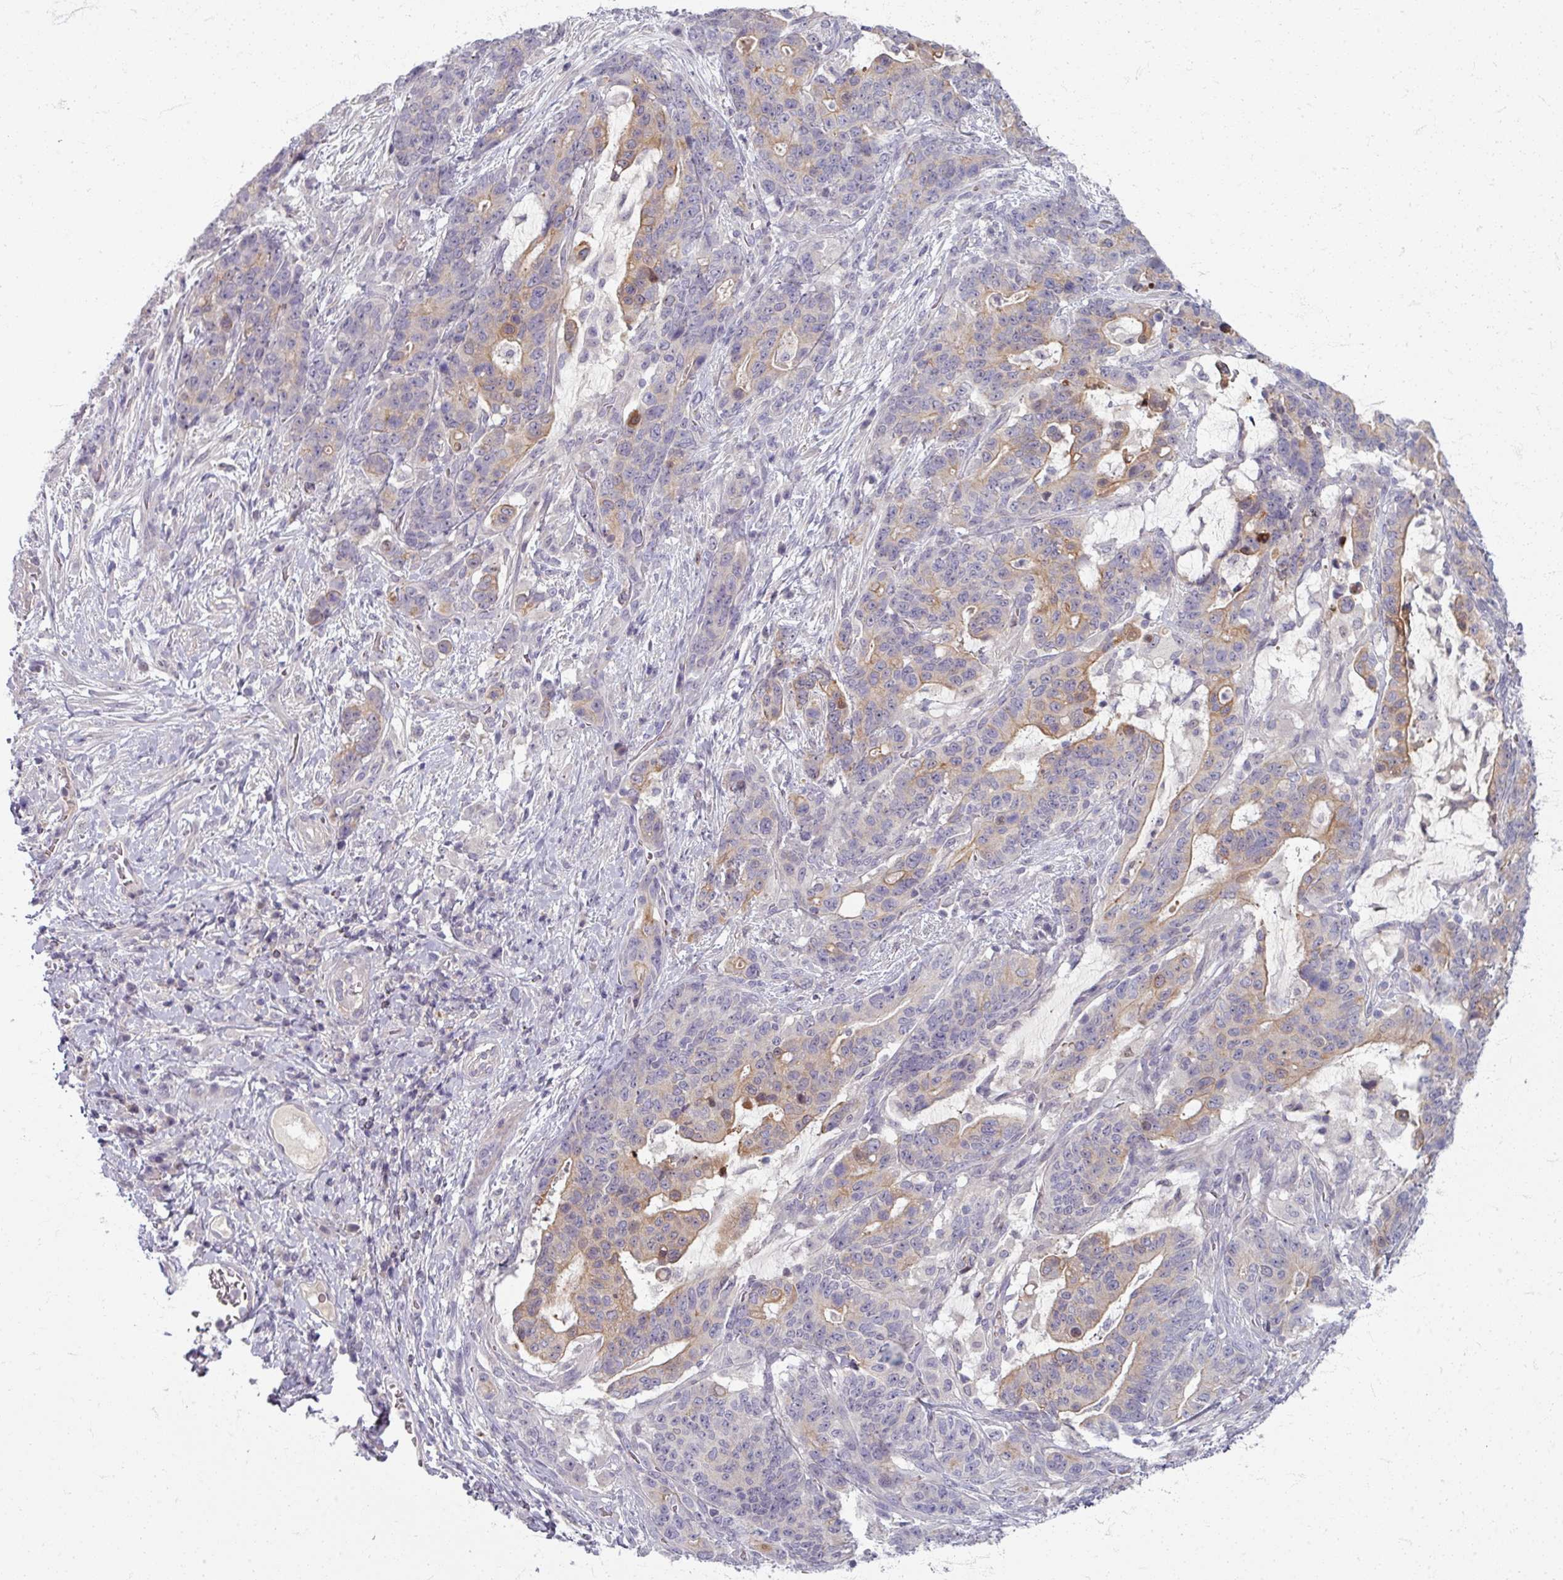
{"staining": {"intensity": "weak", "quantity": "25%-75%", "location": "cytoplasmic/membranous"}, "tissue": "stomach cancer", "cell_type": "Tumor cells", "image_type": "cancer", "snomed": [{"axis": "morphology", "description": "Normal tissue, NOS"}, {"axis": "morphology", "description": "Adenocarcinoma, NOS"}, {"axis": "topography", "description": "Stomach"}], "caption": "An IHC image of neoplastic tissue is shown. Protein staining in brown highlights weak cytoplasmic/membranous positivity in adenocarcinoma (stomach) within tumor cells.", "gene": "TTLL7", "patient": {"sex": "female", "age": 64}}